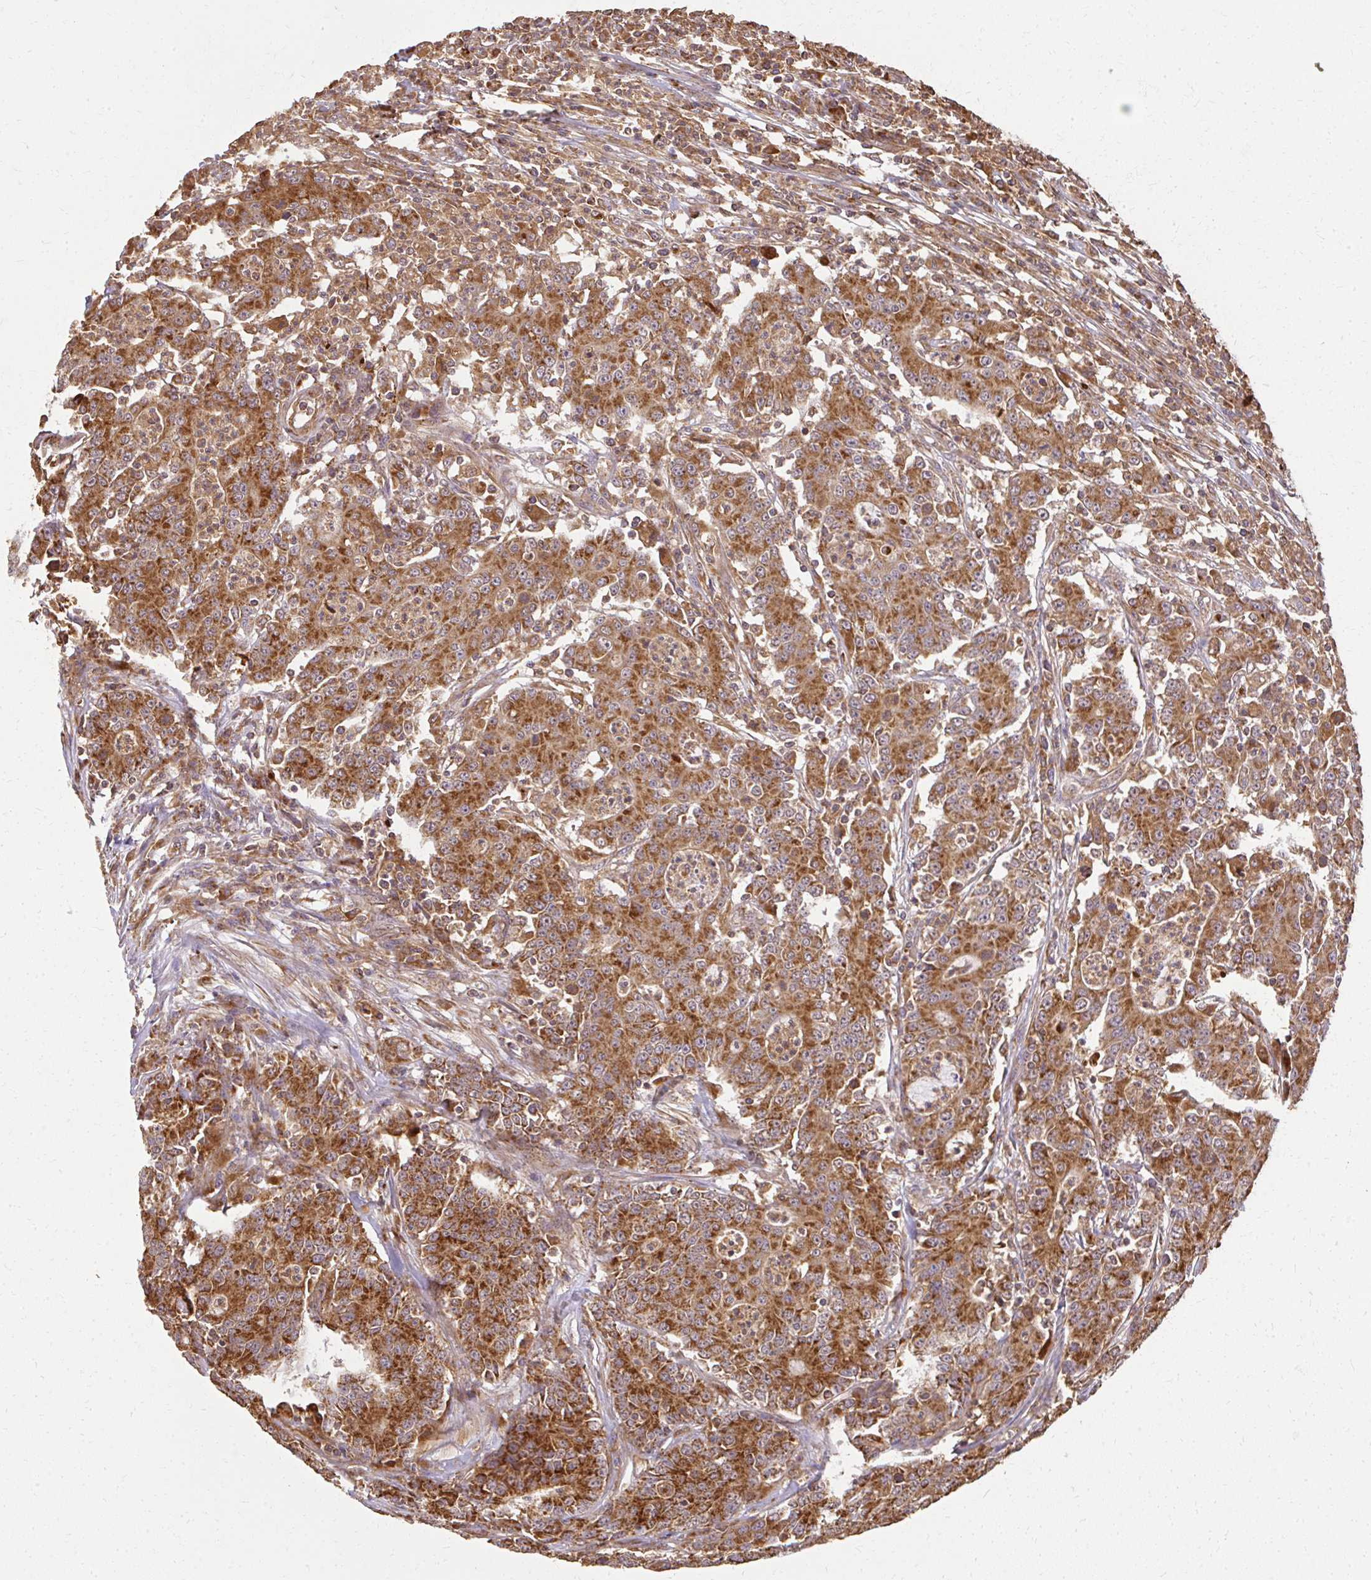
{"staining": {"intensity": "strong", "quantity": ">75%", "location": "cytoplasmic/membranous"}, "tissue": "colorectal cancer", "cell_type": "Tumor cells", "image_type": "cancer", "snomed": [{"axis": "morphology", "description": "Adenocarcinoma, NOS"}, {"axis": "topography", "description": "Colon"}], "caption": "High-magnification brightfield microscopy of colorectal cancer stained with DAB (3,3'-diaminobenzidine) (brown) and counterstained with hematoxylin (blue). tumor cells exhibit strong cytoplasmic/membranous expression is identified in approximately>75% of cells.", "gene": "GNS", "patient": {"sex": "male", "age": 83}}